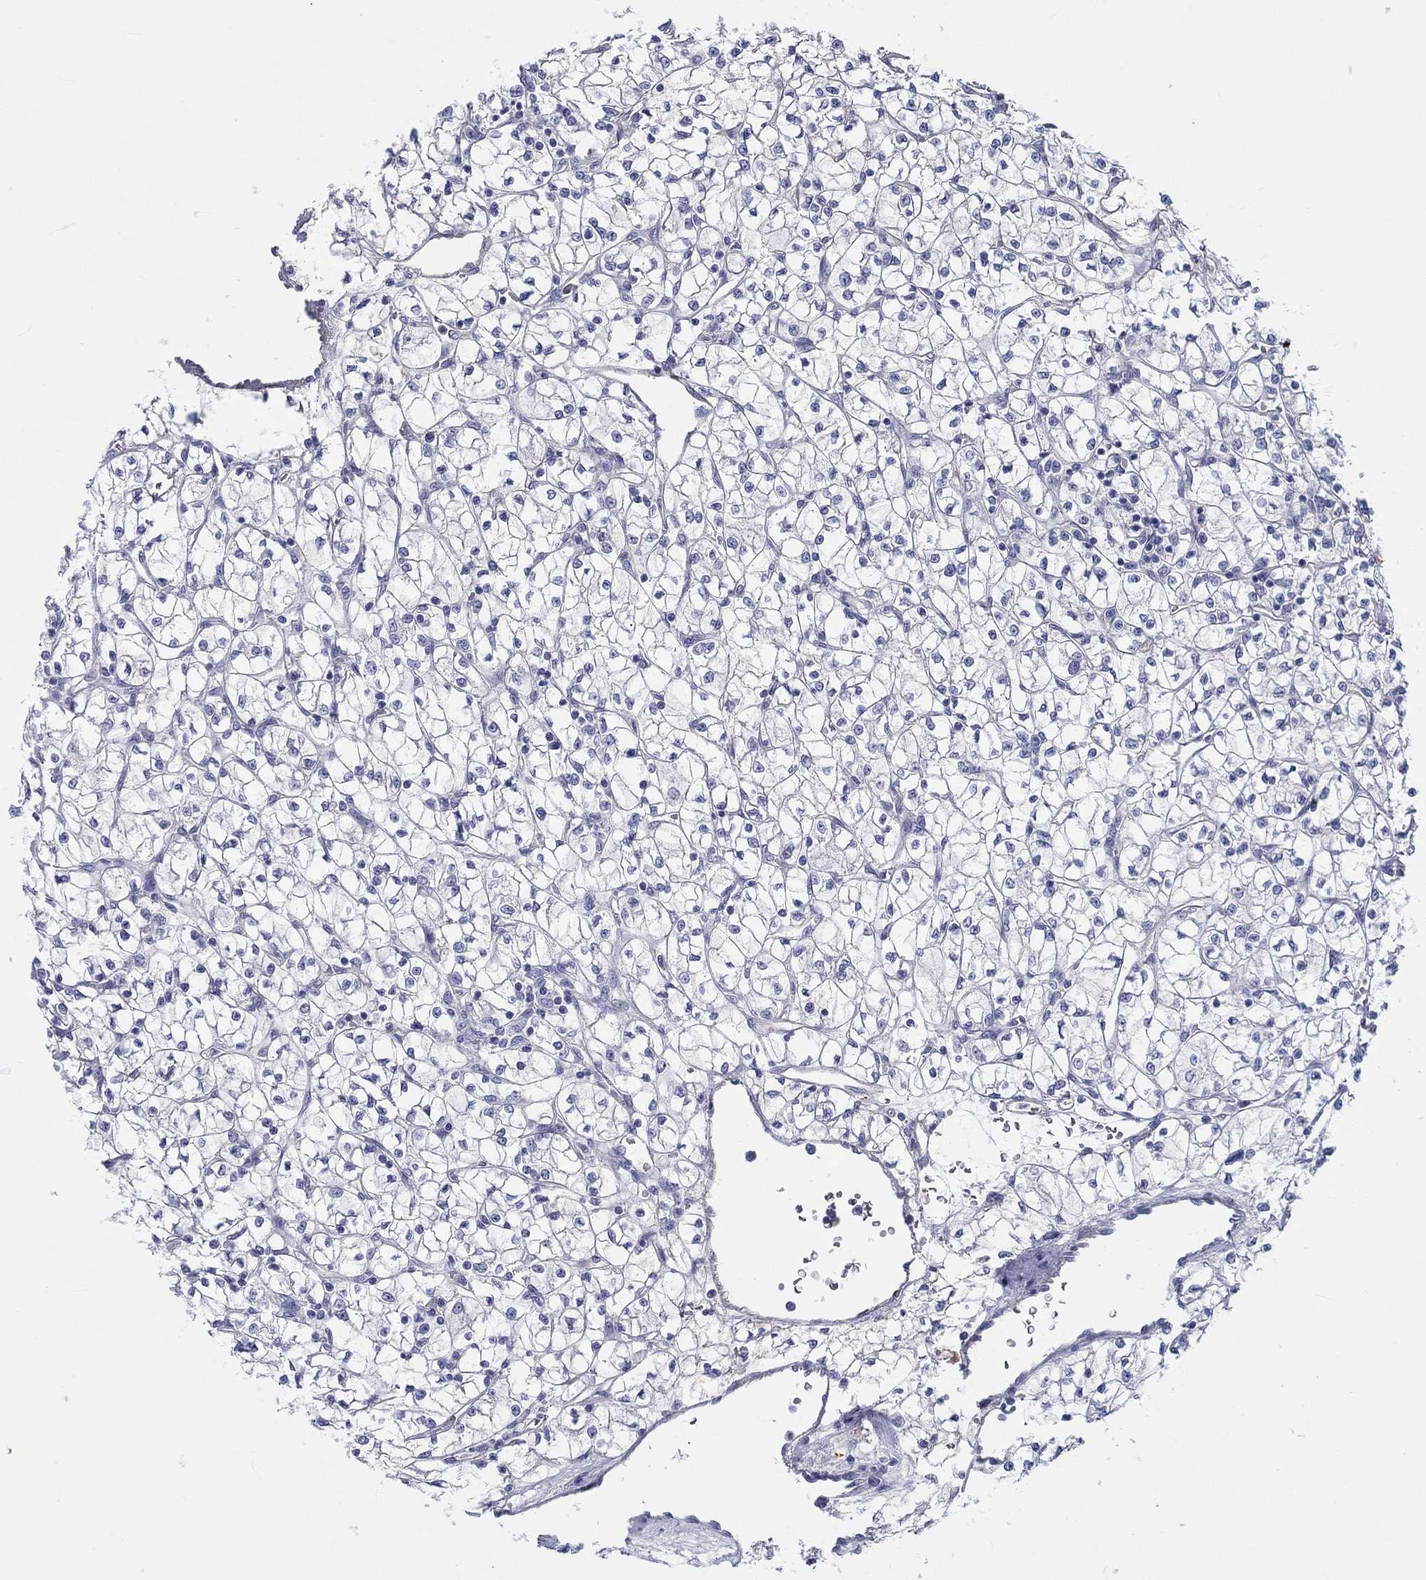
{"staining": {"intensity": "negative", "quantity": "none", "location": "none"}, "tissue": "renal cancer", "cell_type": "Tumor cells", "image_type": "cancer", "snomed": [{"axis": "morphology", "description": "Adenocarcinoma, NOS"}, {"axis": "topography", "description": "Kidney"}], "caption": "Adenocarcinoma (renal) was stained to show a protein in brown. There is no significant staining in tumor cells.", "gene": "CDY2B", "patient": {"sex": "female", "age": 64}}